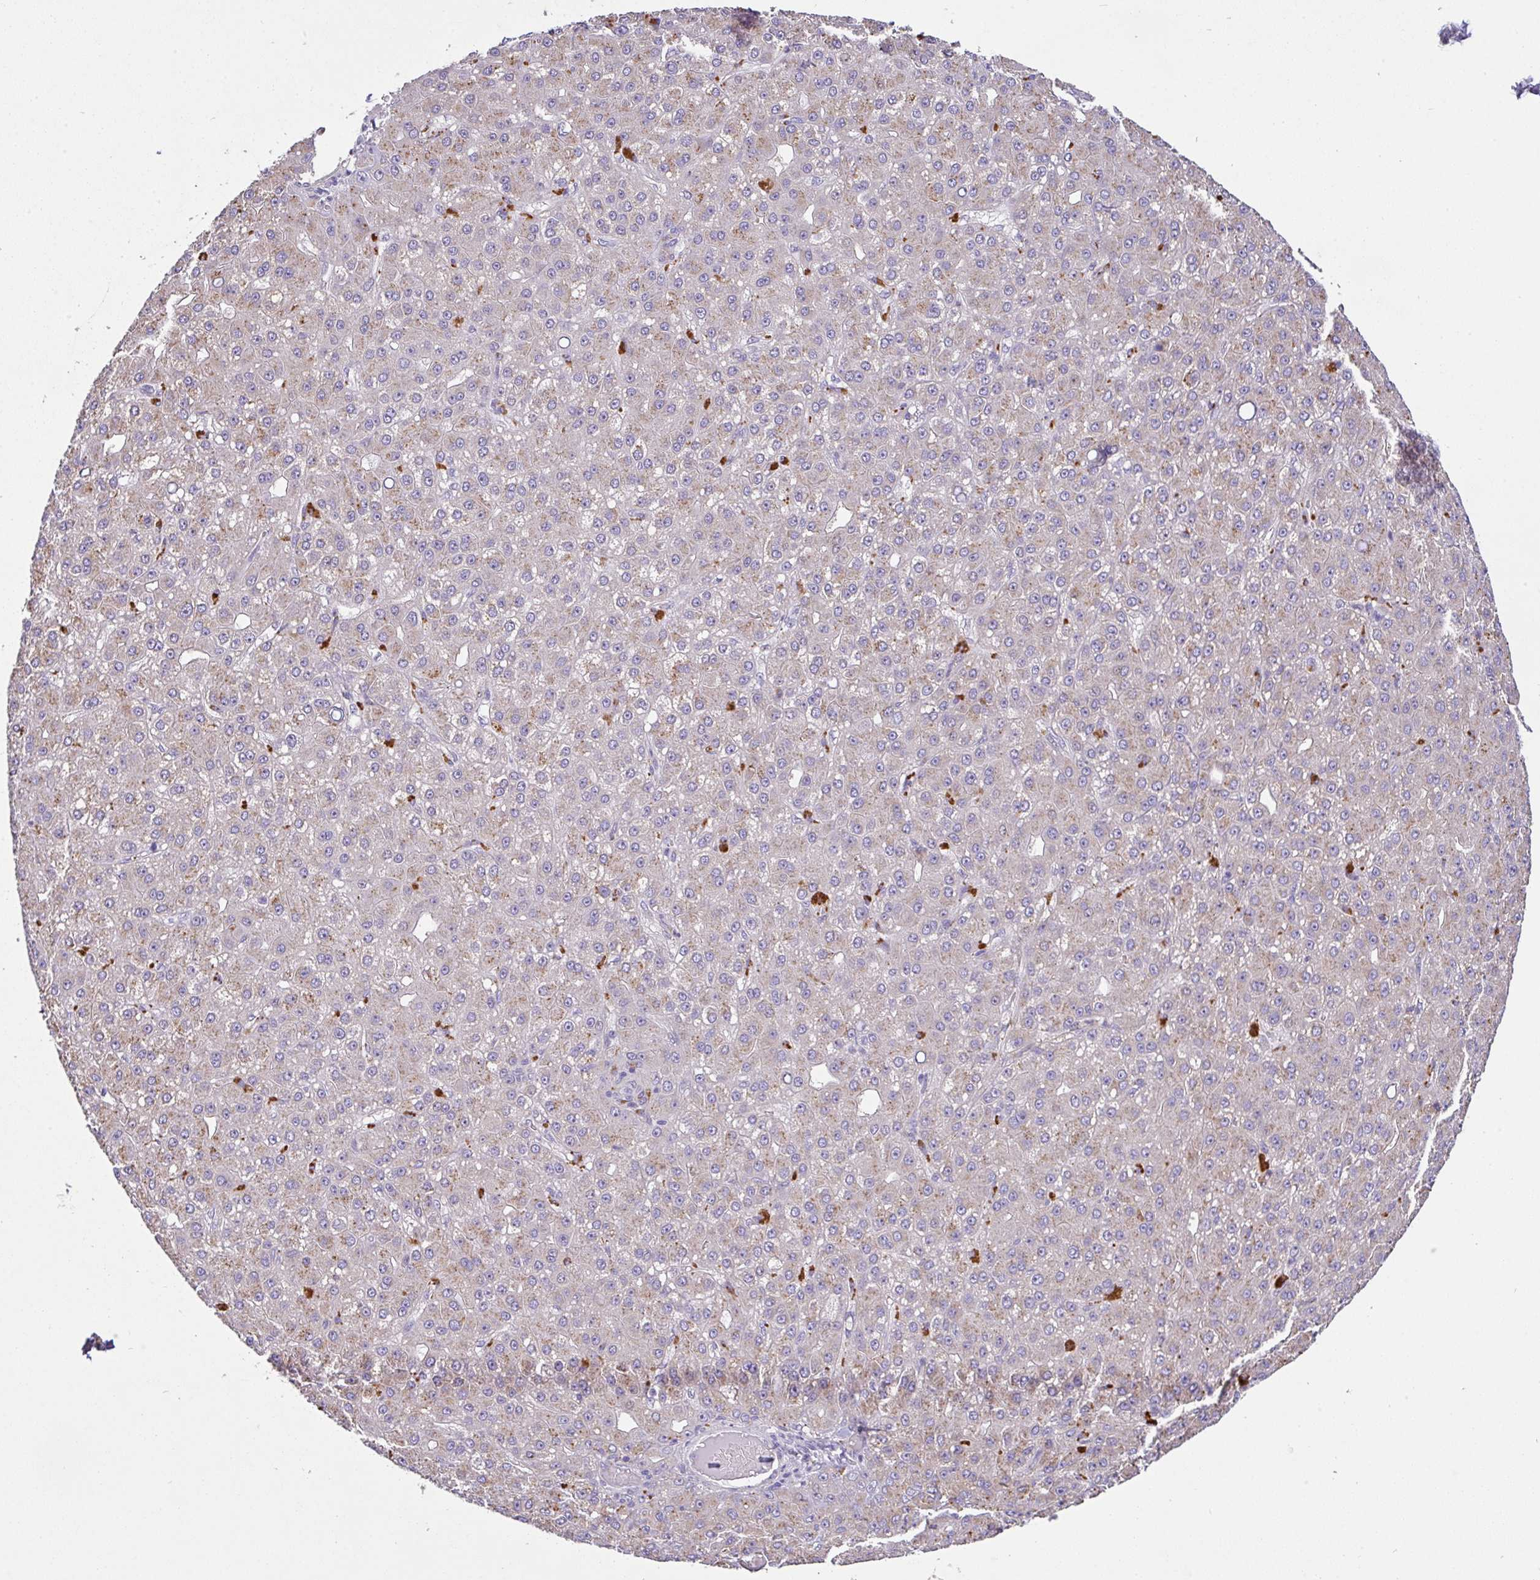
{"staining": {"intensity": "weak", "quantity": "25%-75%", "location": "cytoplasmic/membranous"}, "tissue": "liver cancer", "cell_type": "Tumor cells", "image_type": "cancer", "snomed": [{"axis": "morphology", "description": "Carcinoma, Hepatocellular, NOS"}, {"axis": "topography", "description": "Liver"}], "caption": "Hepatocellular carcinoma (liver) stained with a protein marker shows weak staining in tumor cells.", "gene": "EPN3", "patient": {"sex": "male", "age": 67}}